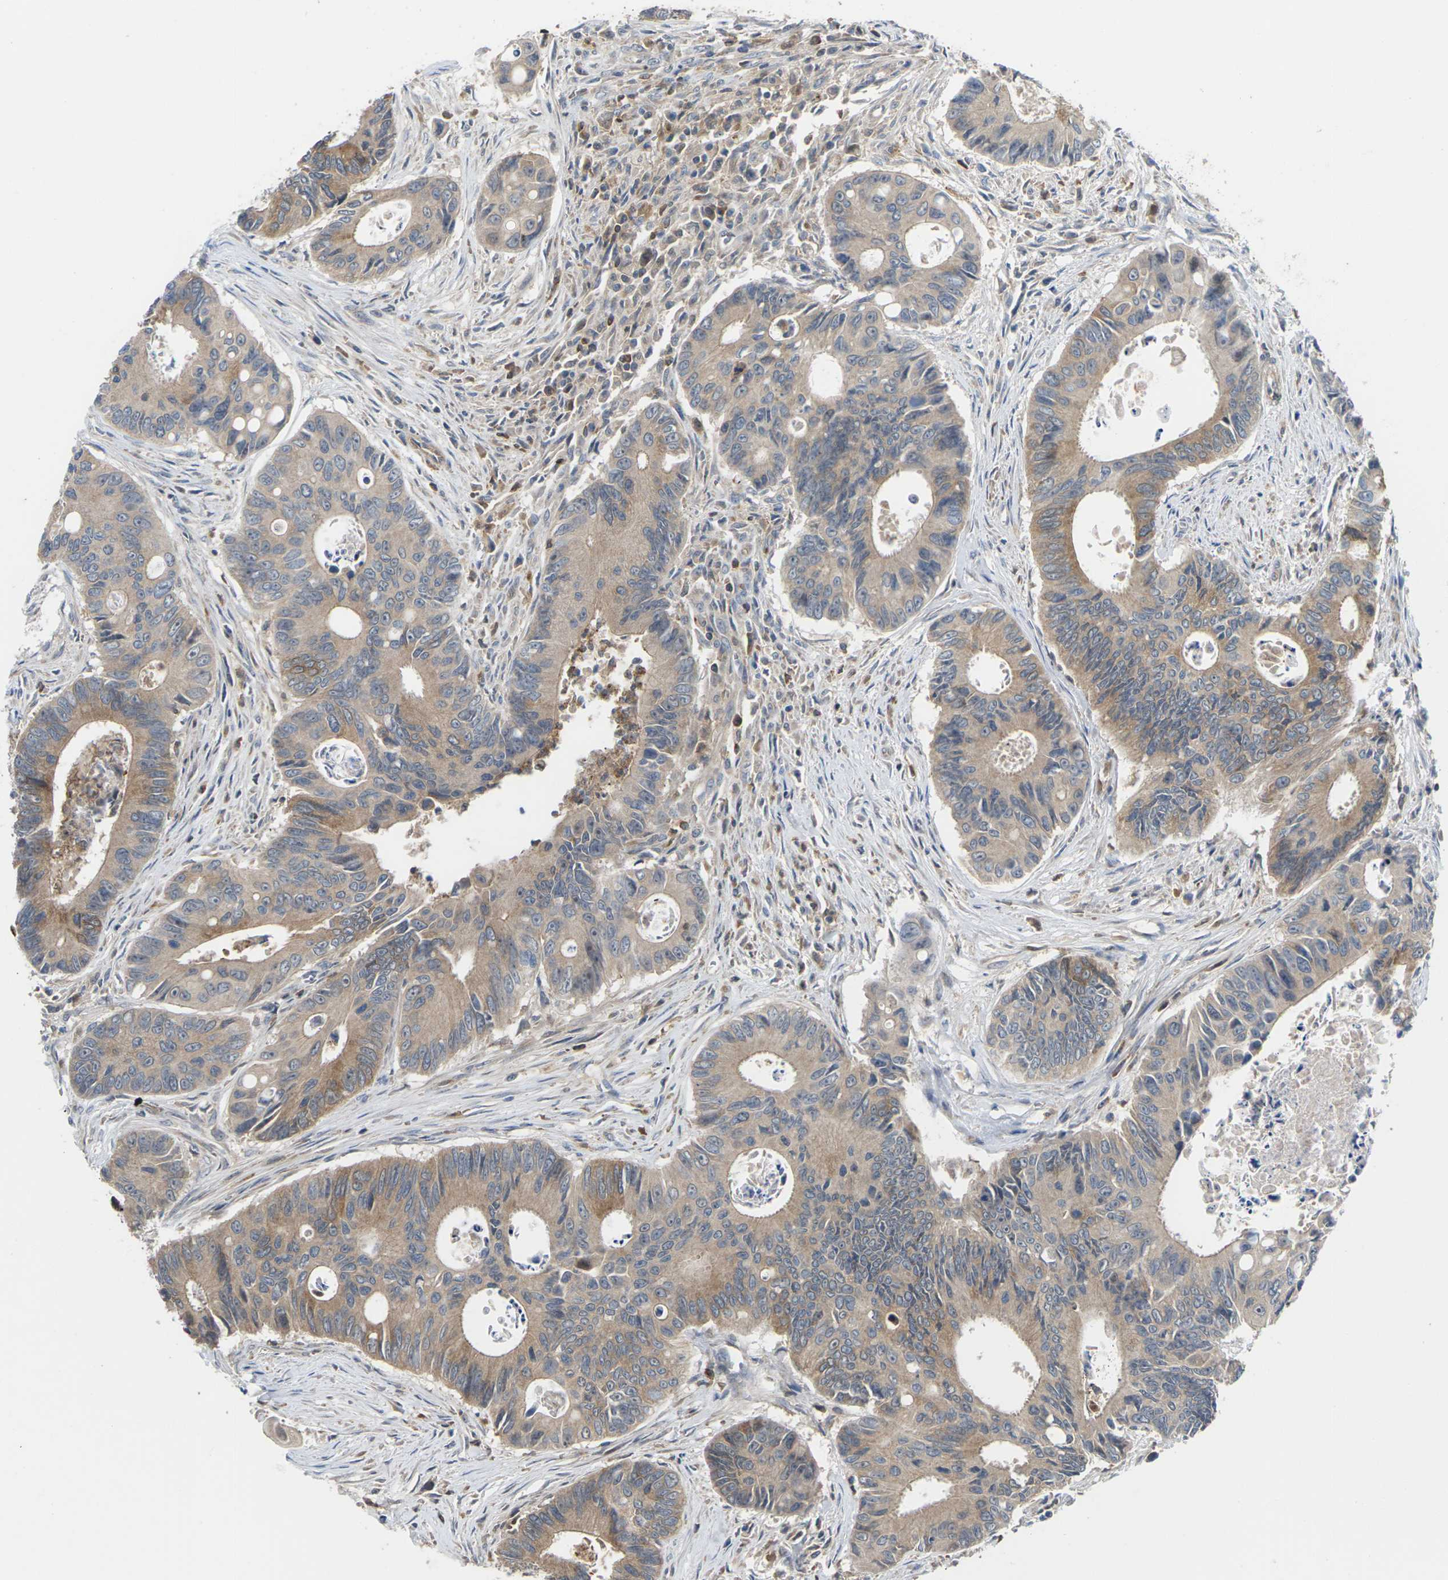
{"staining": {"intensity": "weak", "quantity": ">75%", "location": "cytoplasmic/membranous"}, "tissue": "colorectal cancer", "cell_type": "Tumor cells", "image_type": "cancer", "snomed": [{"axis": "morphology", "description": "Inflammation, NOS"}, {"axis": "morphology", "description": "Adenocarcinoma, NOS"}, {"axis": "topography", "description": "Colon"}], "caption": "A high-resolution histopathology image shows IHC staining of colorectal cancer (adenocarcinoma), which reveals weak cytoplasmic/membranous positivity in approximately >75% of tumor cells.", "gene": "TIAM1", "patient": {"sex": "male", "age": 72}}